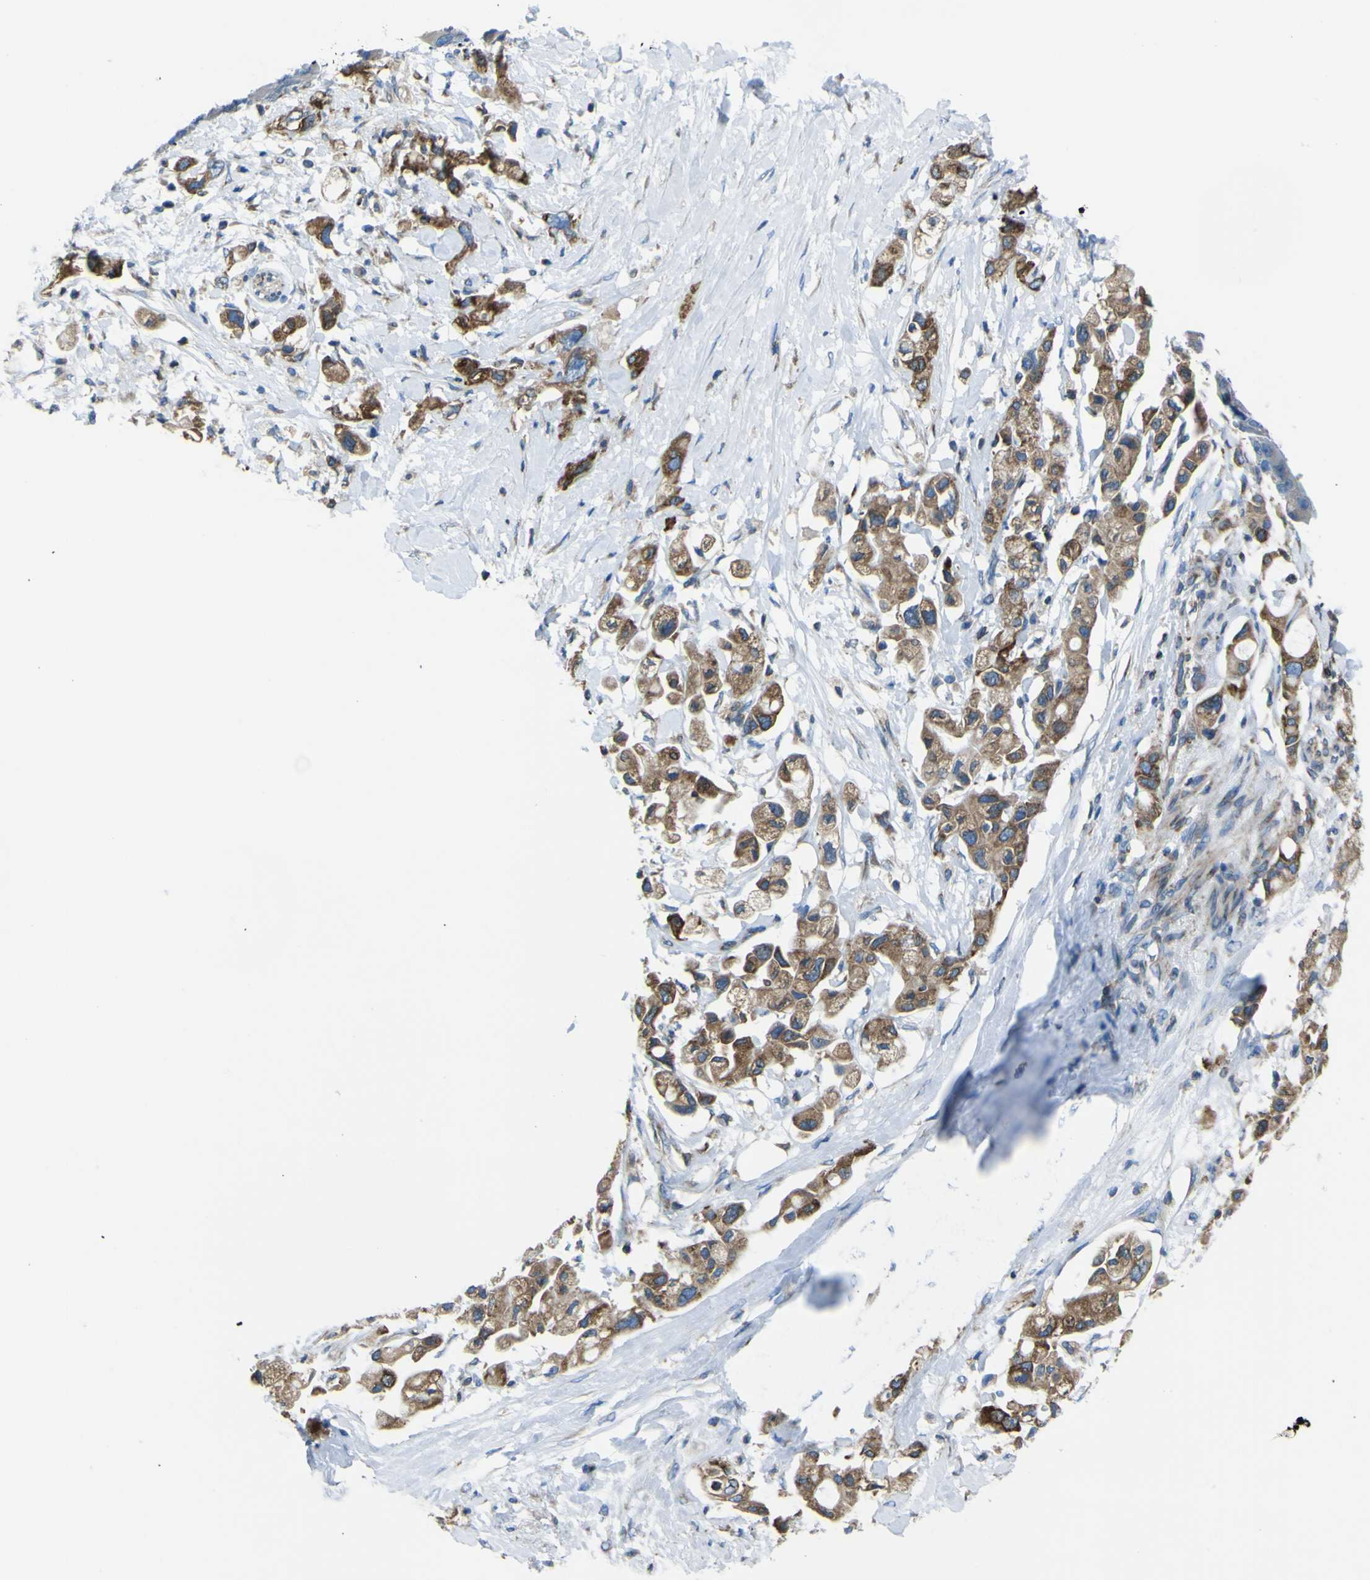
{"staining": {"intensity": "moderate", "quantity": ">75%", "location": "cytoplasmic/membranous"}, "tissue": "pancreatic cancer", "cell_type": "Tumor cells", "image_type": "cancer", "snomed": [{"axis": "morphology", "description": "Adenocarcinoma, NOS"}, {"axis": "topography", "description": "Pancreas"}], "caption": "Tumor cells exhibit medium levels of moderate cytoplasmic/membranous positivity in about >75% of cells in human pancreatic adenocarcinoma.", "gene": "STIM1", "patient": {"sex": "female", "age": 56}}